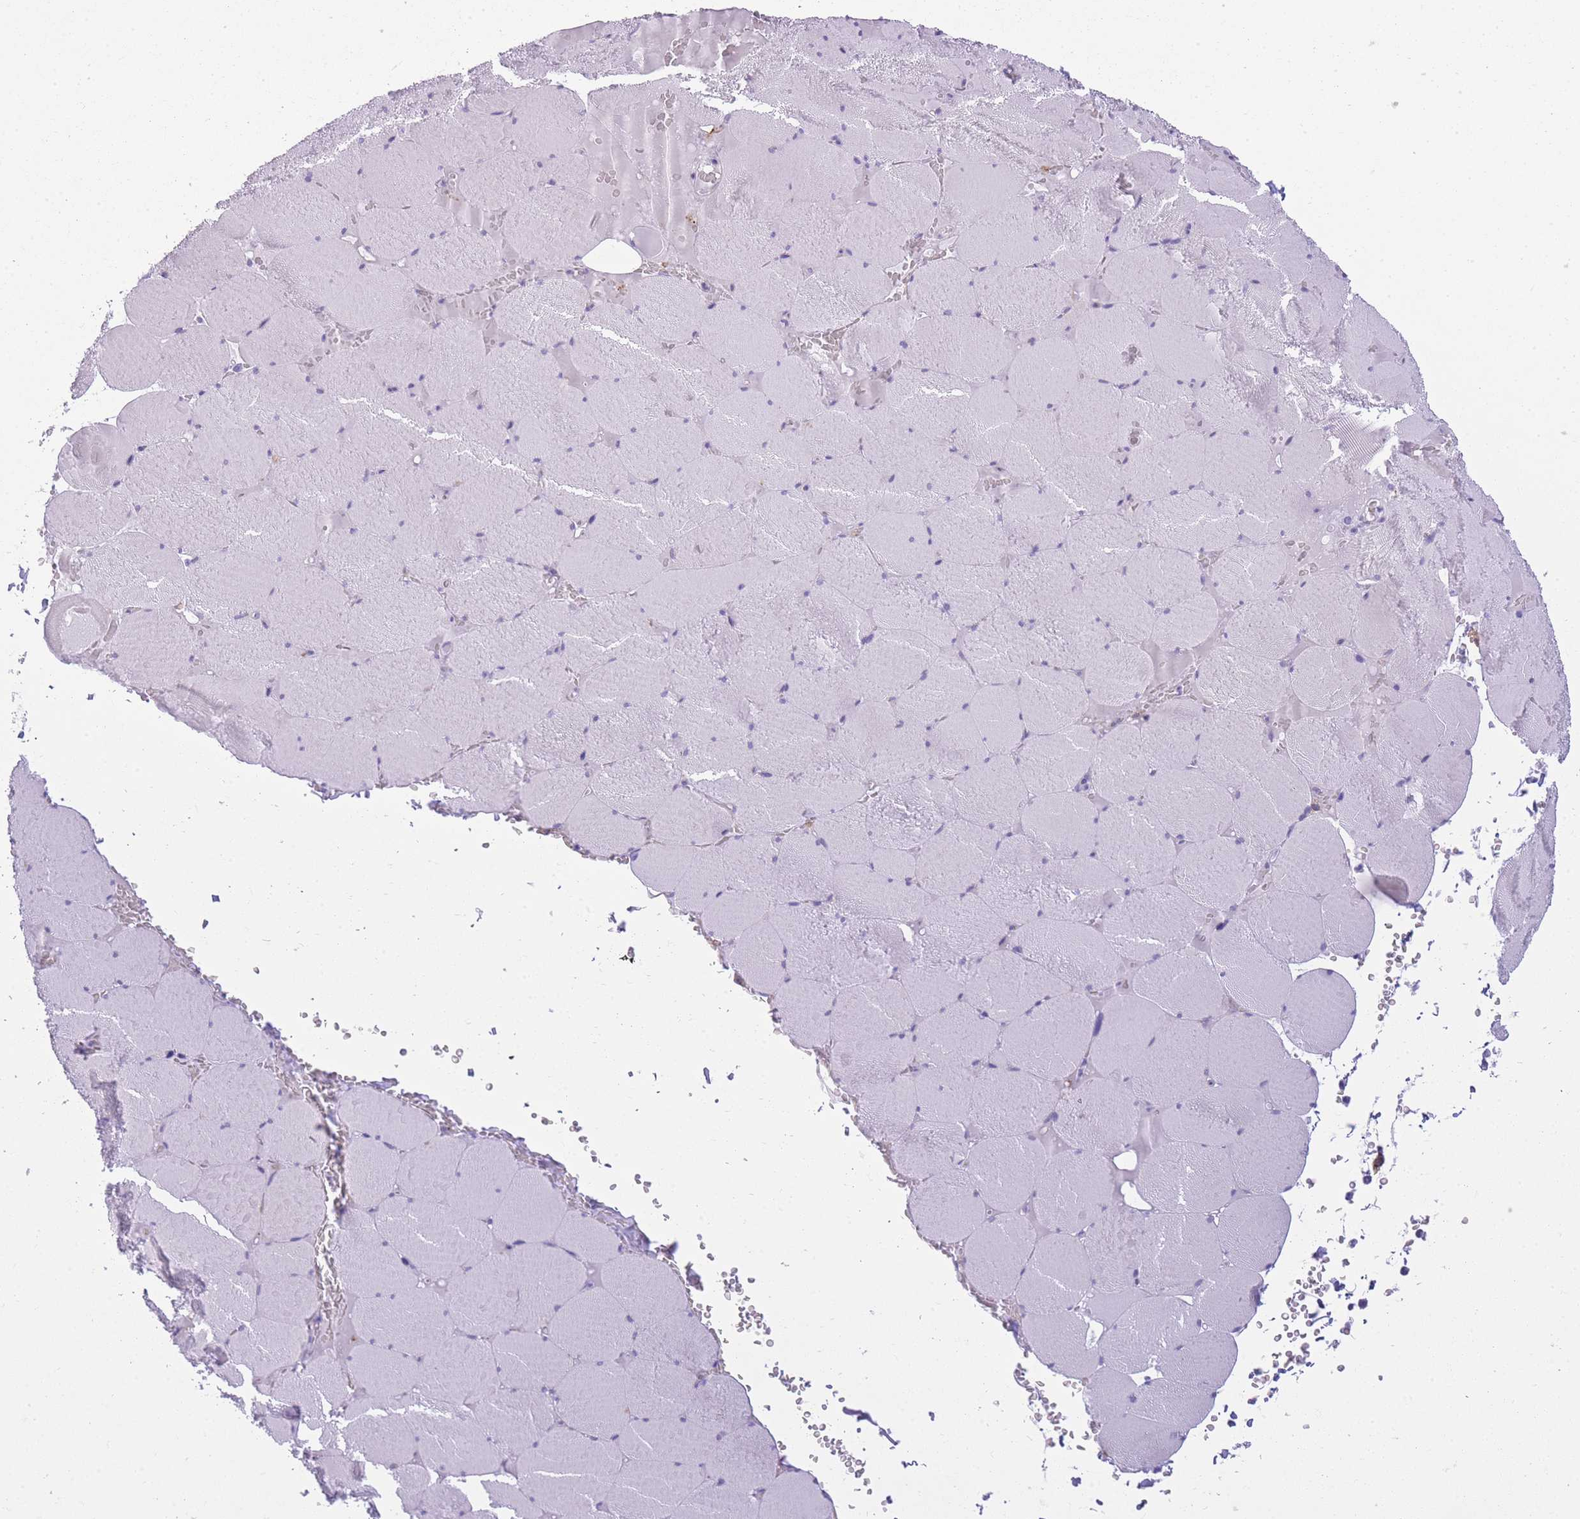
{"staining": {"intensity": "negative", "quantity": "none", "location": "none"}, "tissue": "skeletal muscle", "cell_type": "Myocytes", "image_type": "normal", "snomed": [{"axis": "morphology", "description": "Normal tissue, NOS"}, {"axis": "topography", "description": "Skeletal muscle"}, {"axis": "topography", "description": "Head-Neck"}], "caption": "An immunohistochemistry (IHC) image of normal skeletal muscle is shown. There is no staining in myocytes of skeletal muscle.", "gene": "RADX", "patient": {"sex": "male", "age": 66}}